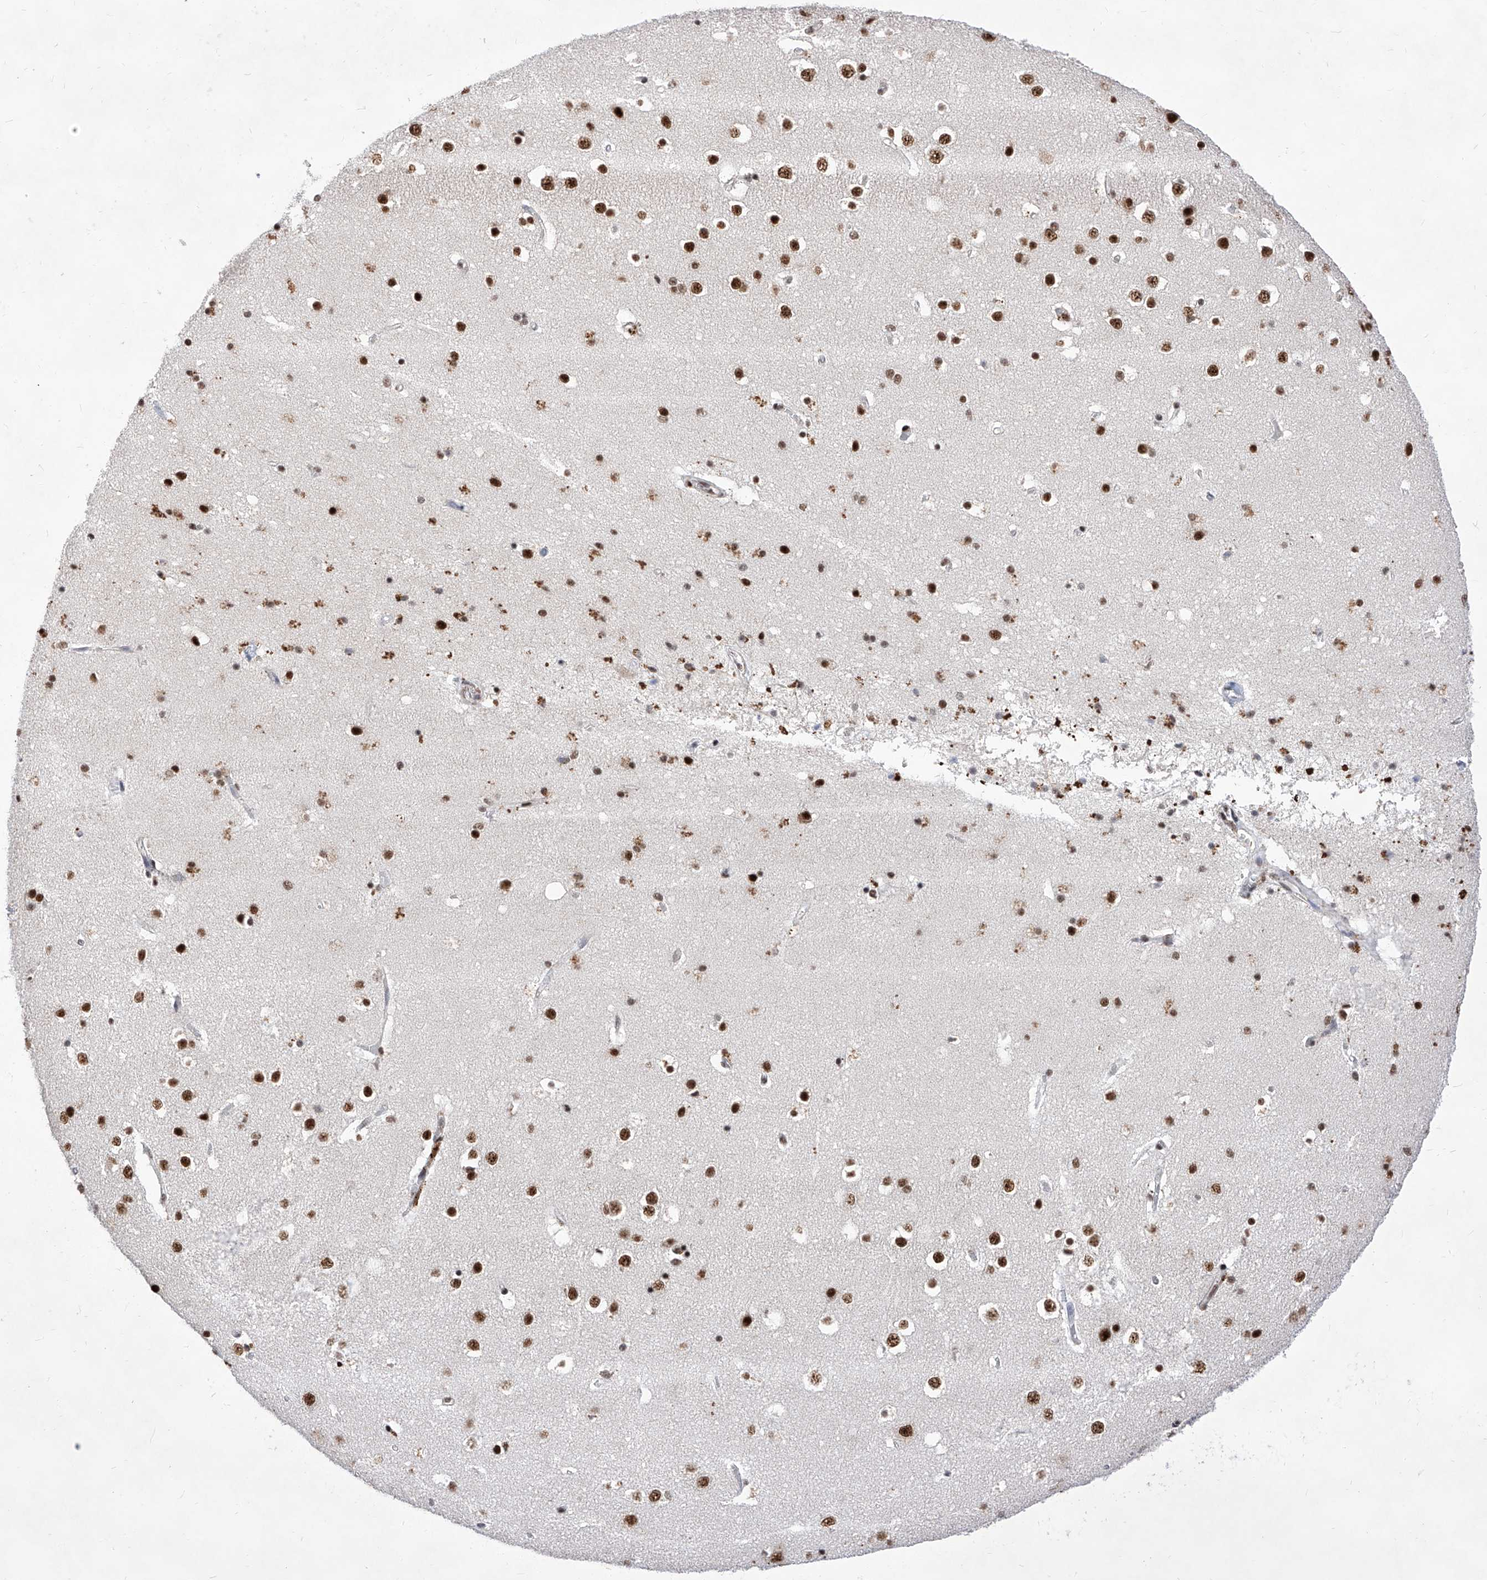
{"staining": {"intensity": "weak", "quantity": "25%-75%", "location": "cytoplasmic/membranous"}, "tissue": "cerebral cortex", "cell_type": "Endothelial cells", "image_type": "normal", "snomed": [{"axis": "morphology", "description": "Normal tissue, NOS"}, {"axis": "topography", "description": "Cerebral cortex"}], "caption": "A low amount of weak cytoplasmic/membranous expression is identified in about 25%-75% of endothelial cells in normal cerebral cortex. (Brightfield microscopy of DAB IHC at high magnification).", "gene": "PHF5A", "patient": {"sex": "male", "age": 54}}